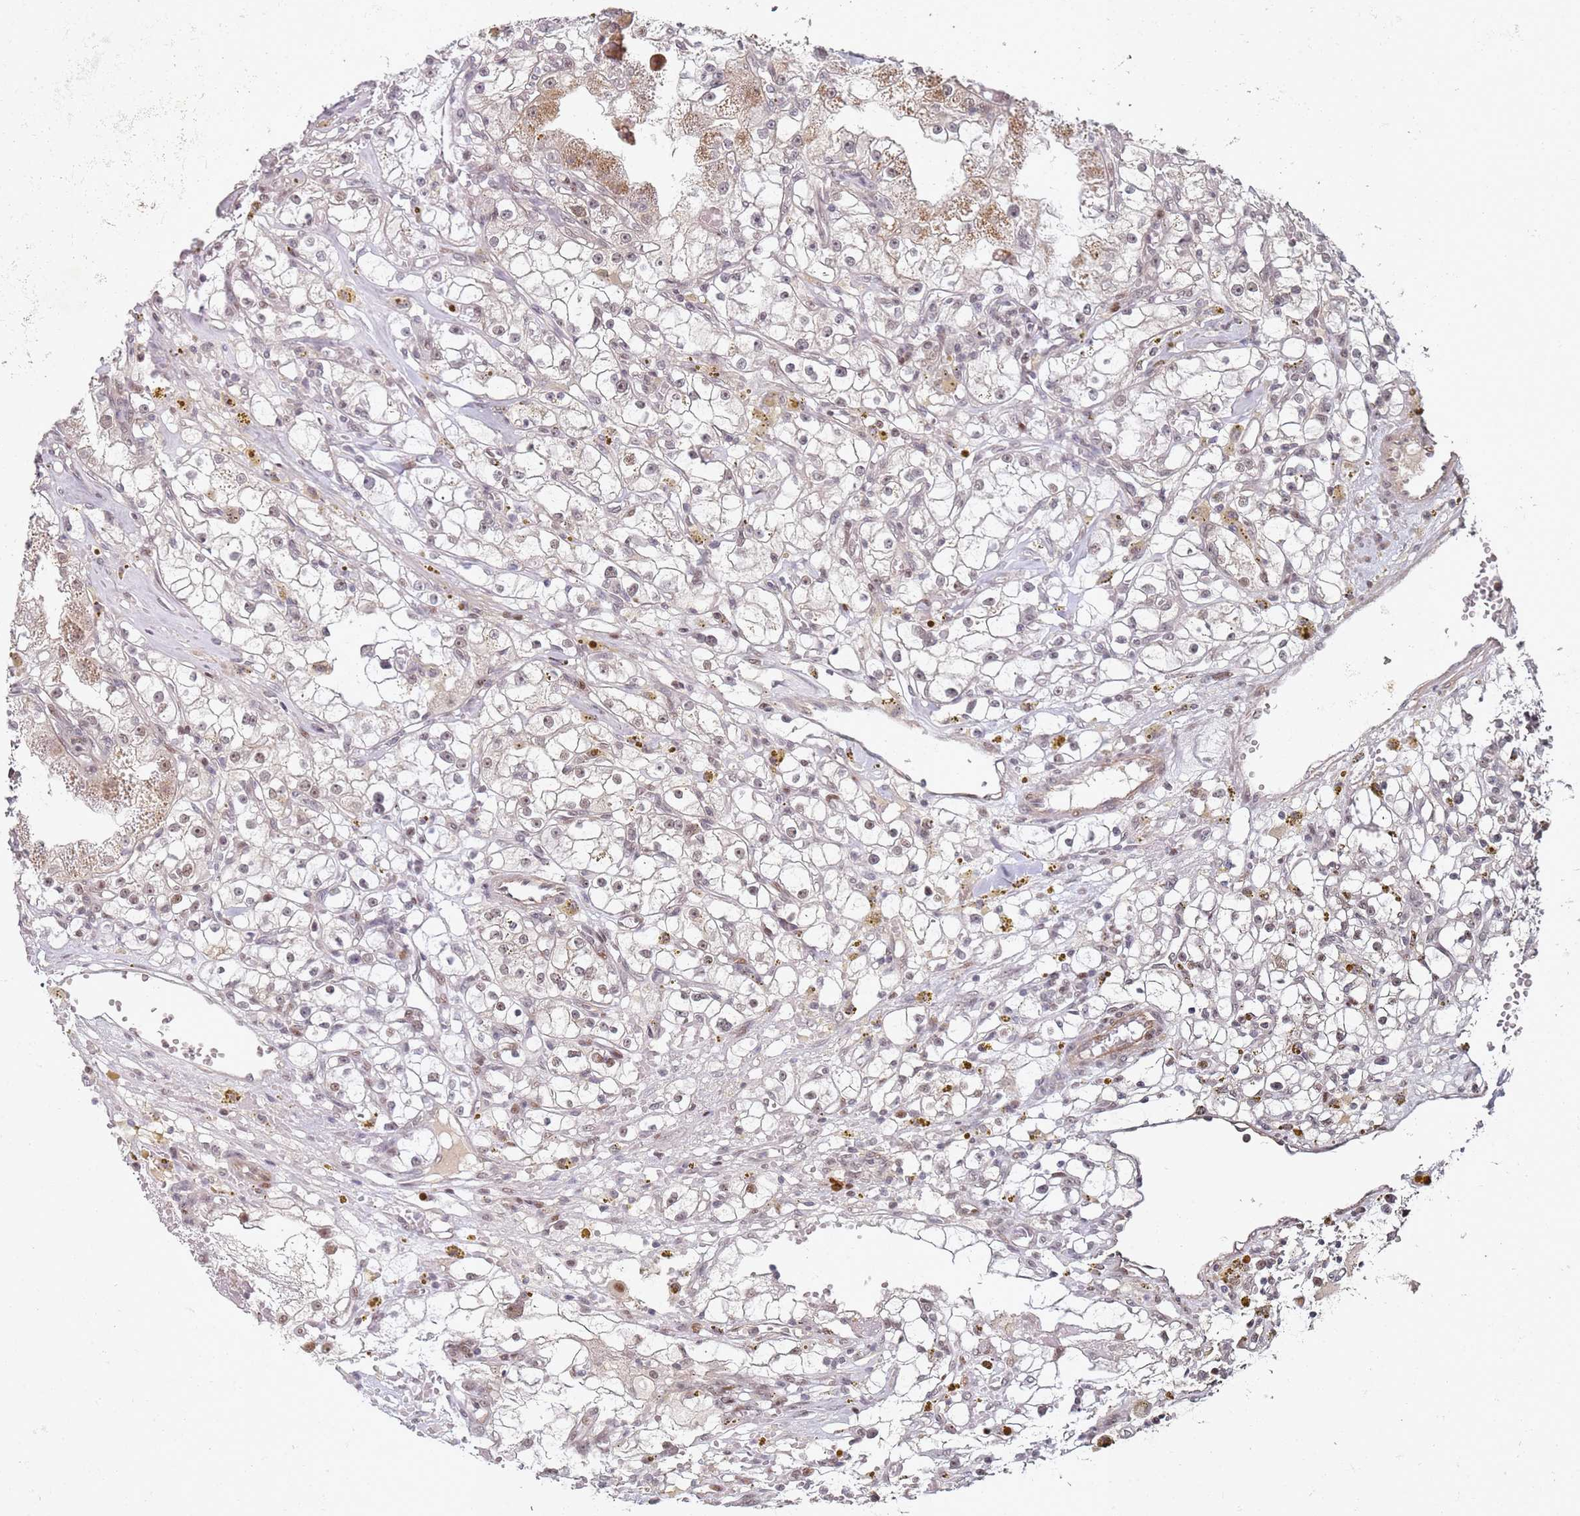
{"staining": {"intensity": "weak", "quantity": "25%-75%", "location": "nuclear"}, "tissue": "renal cancer", "cell_type": "Tumor cells", "image_type": "cancer", "snomed": [{"axis": "morphology", "description": "Adenocarcinoma, NOS"}, {"axis": "topography", "description": "Kidney"}], "caption": "Immunohistochemical staining of human adenocarcinoma (renal) displays weak nuclear protein expression in approximately 25%-75% of tumor cells. (IHC, brightfield microscopy, high magnification).", "gene": "ATF6B", "patient": {"sex": "male", "age": 56}}